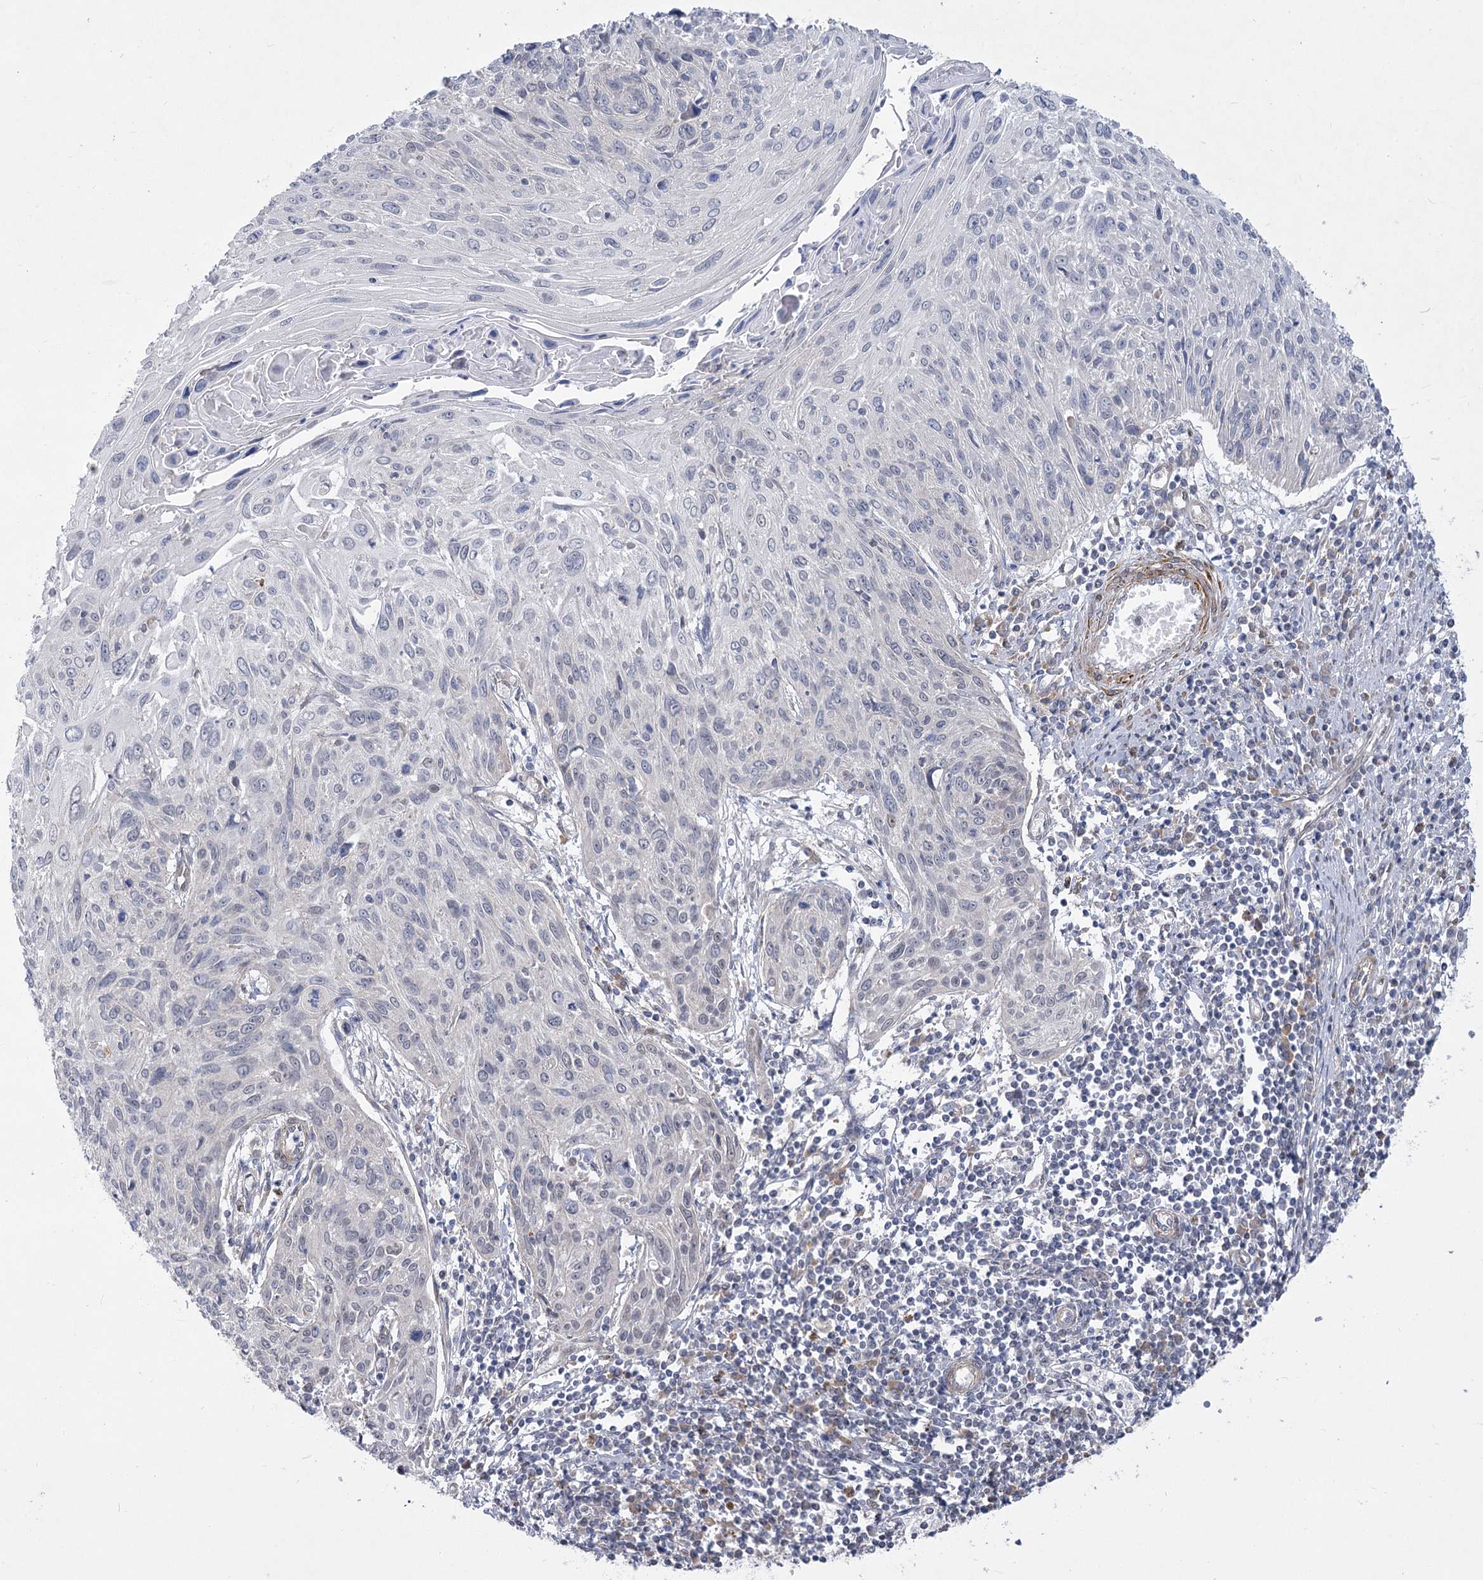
{"staining": {"intensity": "negative", "quantity": "none", "location": "none"}, "tissue": "cervical cancer", "cell_type": "Tumor cells", "image_type": "cancer", "snomed": [{"axis": "morphology", "description": "Squamous cell carcinoma, NOS"}, {"axis": "topography", "description": "Cervix"}], "caption": "The IHC histopathology image has no significant positivity in tumor cells of squamous cell carcinoma (cervical) tissue.", "gene": "ARSI", "patient": {"sex": "female", "age": 51}}